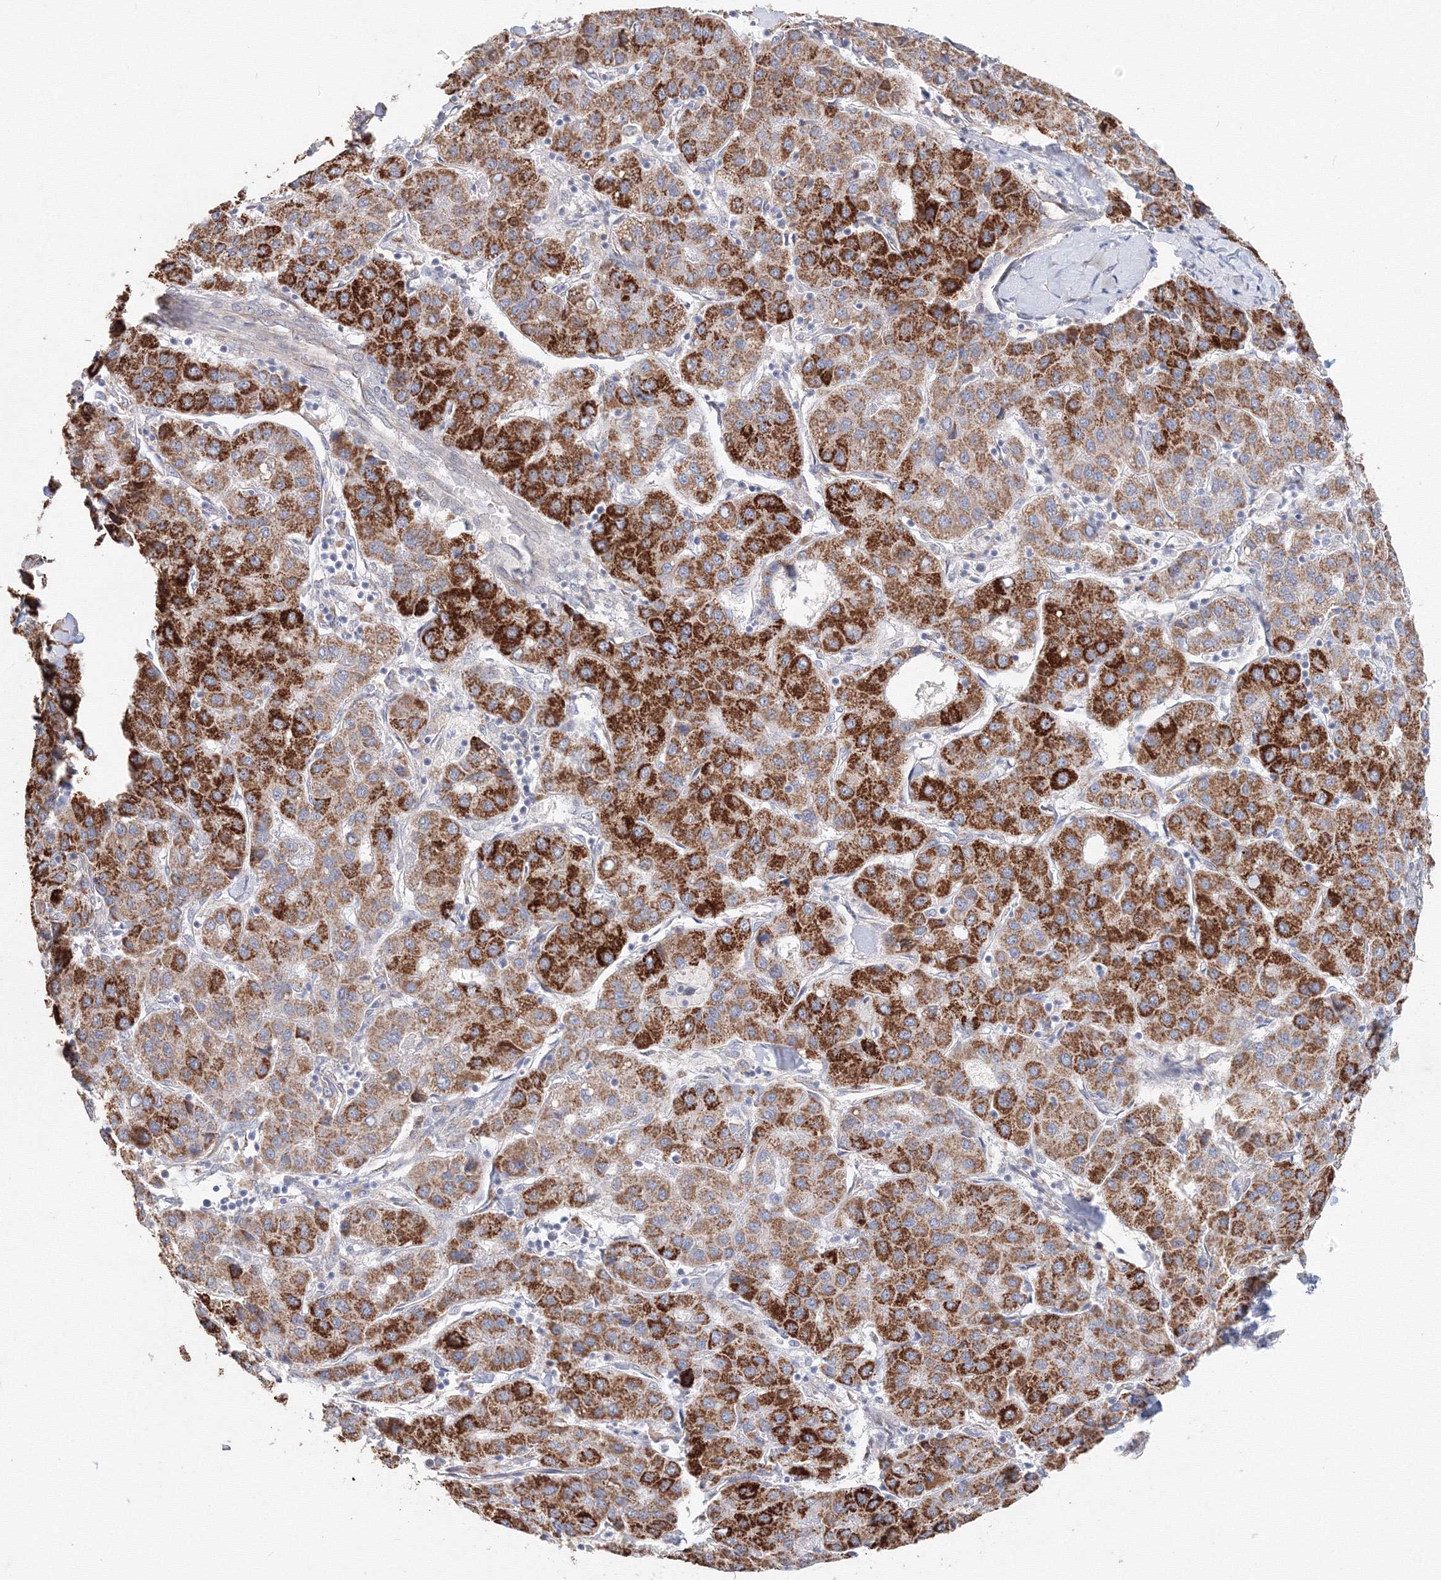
{"staining": {"intensity": "strong", "quantity": ">75%", "location": "cytoplasmic/membranous"}, "tissue": "liver cancer", "cell_type": "Tumor cells", "image_type": "cancer", "snomed": [{"axis": "morphology", "description": "Carcinoma, Hepatocellular, NOS"}, {"axis": "topography", "description": "Liver"}], "caption": "Immunohistochemical staining of liver cancer displays high levels of strong cytoplasmic/membranous positivity in about >75% of tumor cells.", "gene": "DHRS12", "patient": {"sex": "male", "age": 65}}